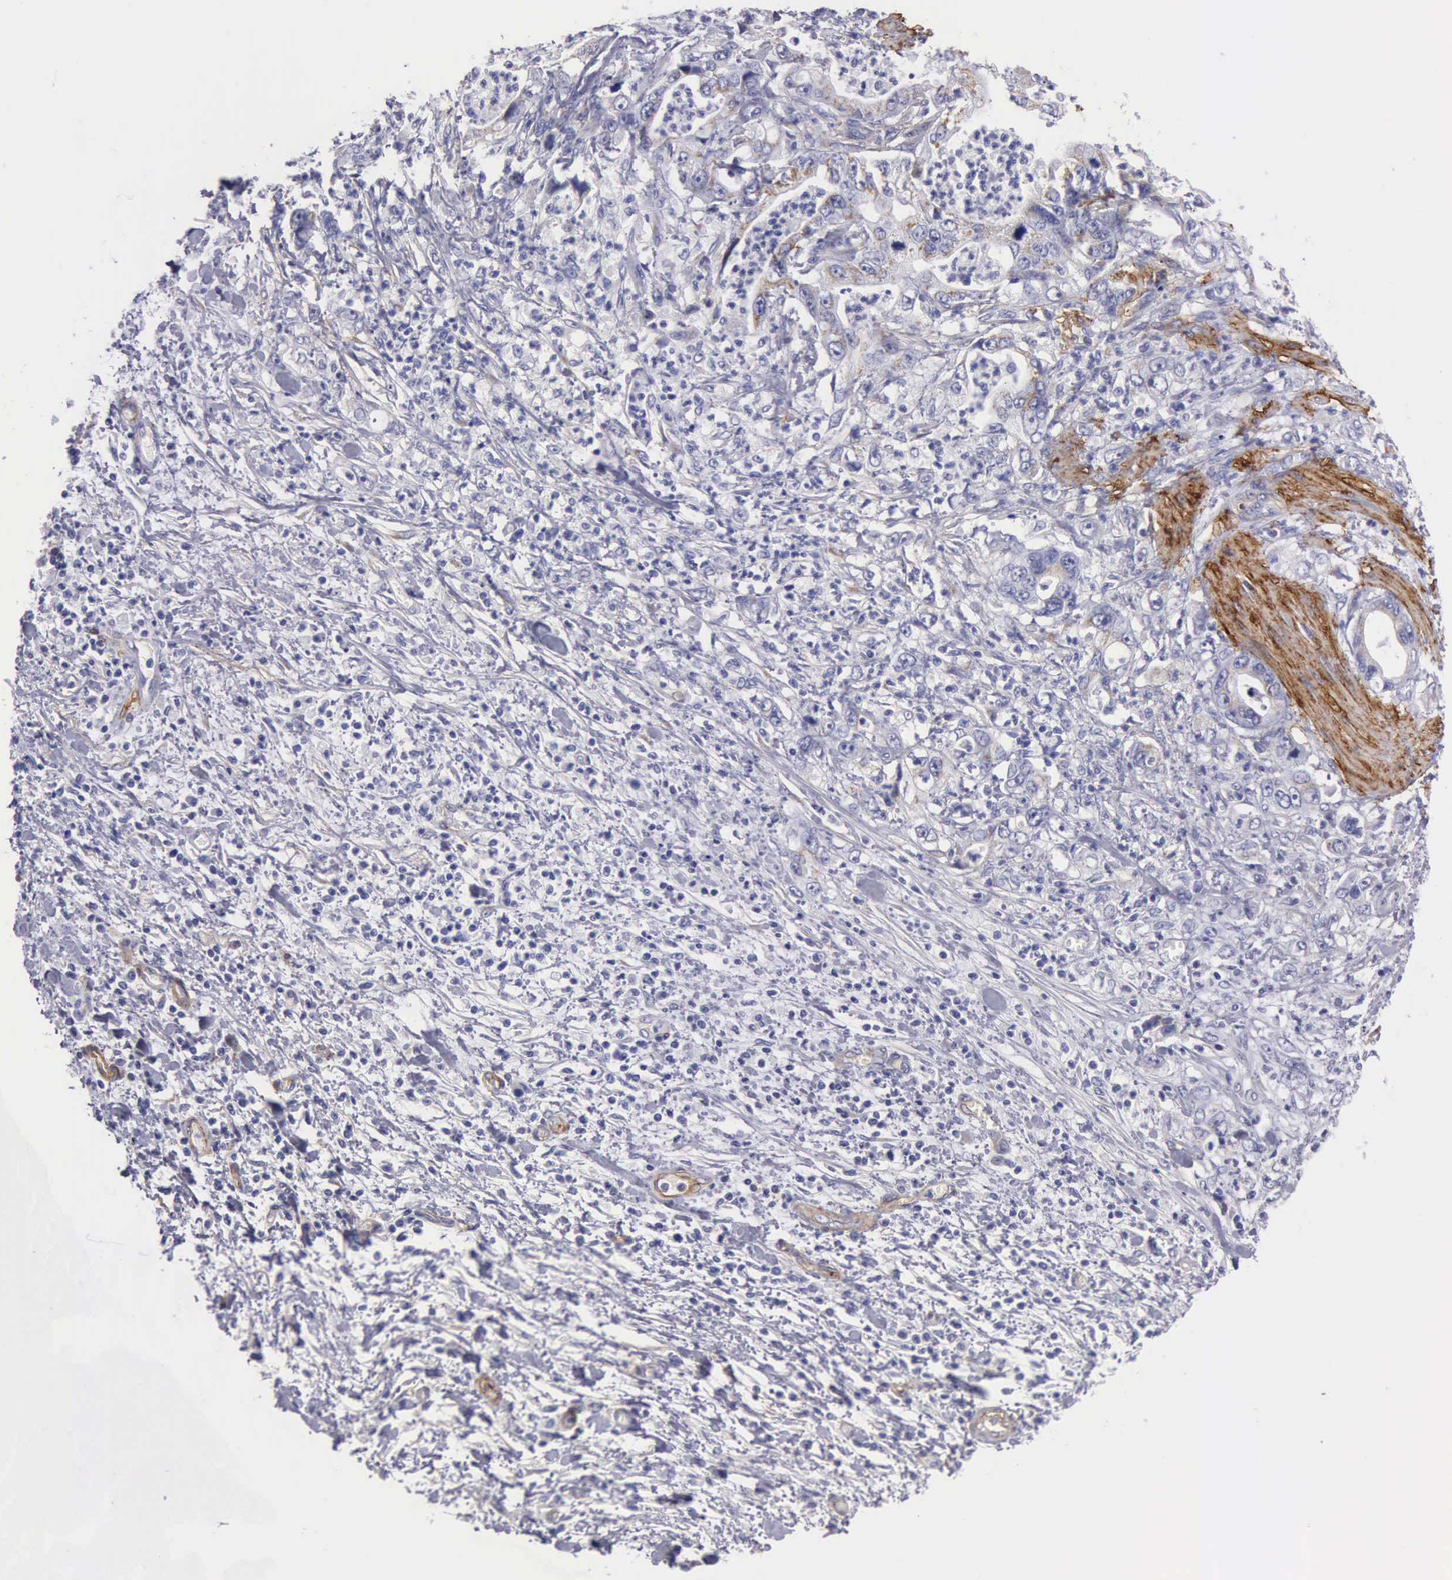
{"staining": {"intensity": "negative", "quantity": "none", "location": "none"}, "tissue": "stomach cancer", "cell_type": "Tumor cells", "image_type": "cancer", "snomed": [{"axis": "morphology", "description": "Adenocarcinoma, NOS"}, {"axis": "topography", "description": "Pancreas"}, {"axis": "topography", "description": "Stomach, upper"}], "caption": "There is no significant expression in tumor cells of adenocarcinoma (stomach).", "gene": "AOC3", "patient": {"sex": "male", "age": 77}}